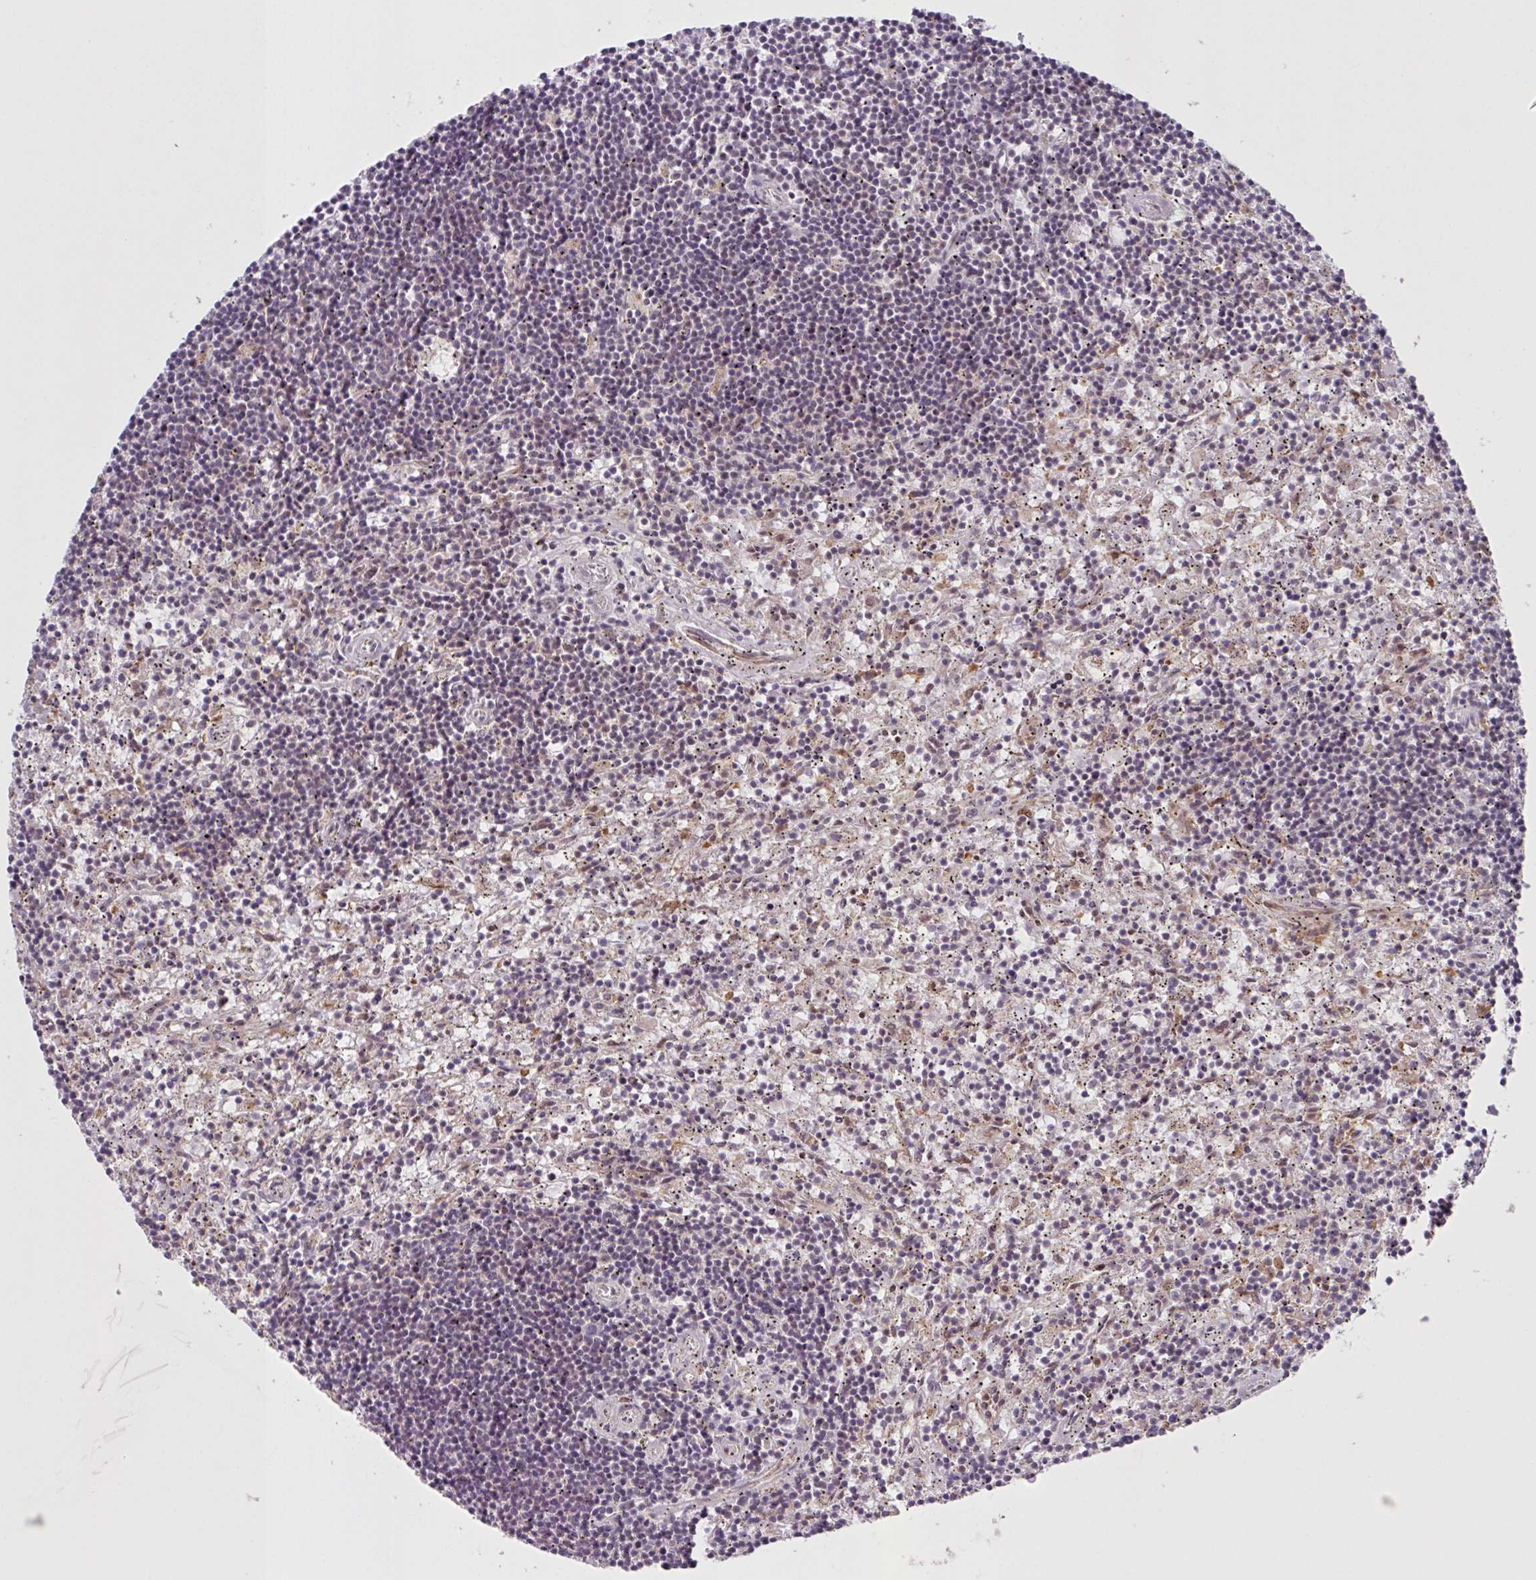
{"staining": {"intensity": "negative", "quantity": "none", "location": "none"}, "tissue": "lymphoma", "cell_type": "Tumor cells", "image_type": "cancer", "snomed": [{"axis": "morphology", "description": "Malignant lymphoma, non-Hodgkin's type, Low grade"}, {"axis": "topography", "description": "Spleen"}], "caption": "High power microscopy photomicrograph of an immunohistochemistry image of low-grade malignant lymphoma, non-Hodgkin's type, revealing no significant positivity in tumor cells.", "gene": "CAMLG", "patient": {"sex": "male", "age": 76}}